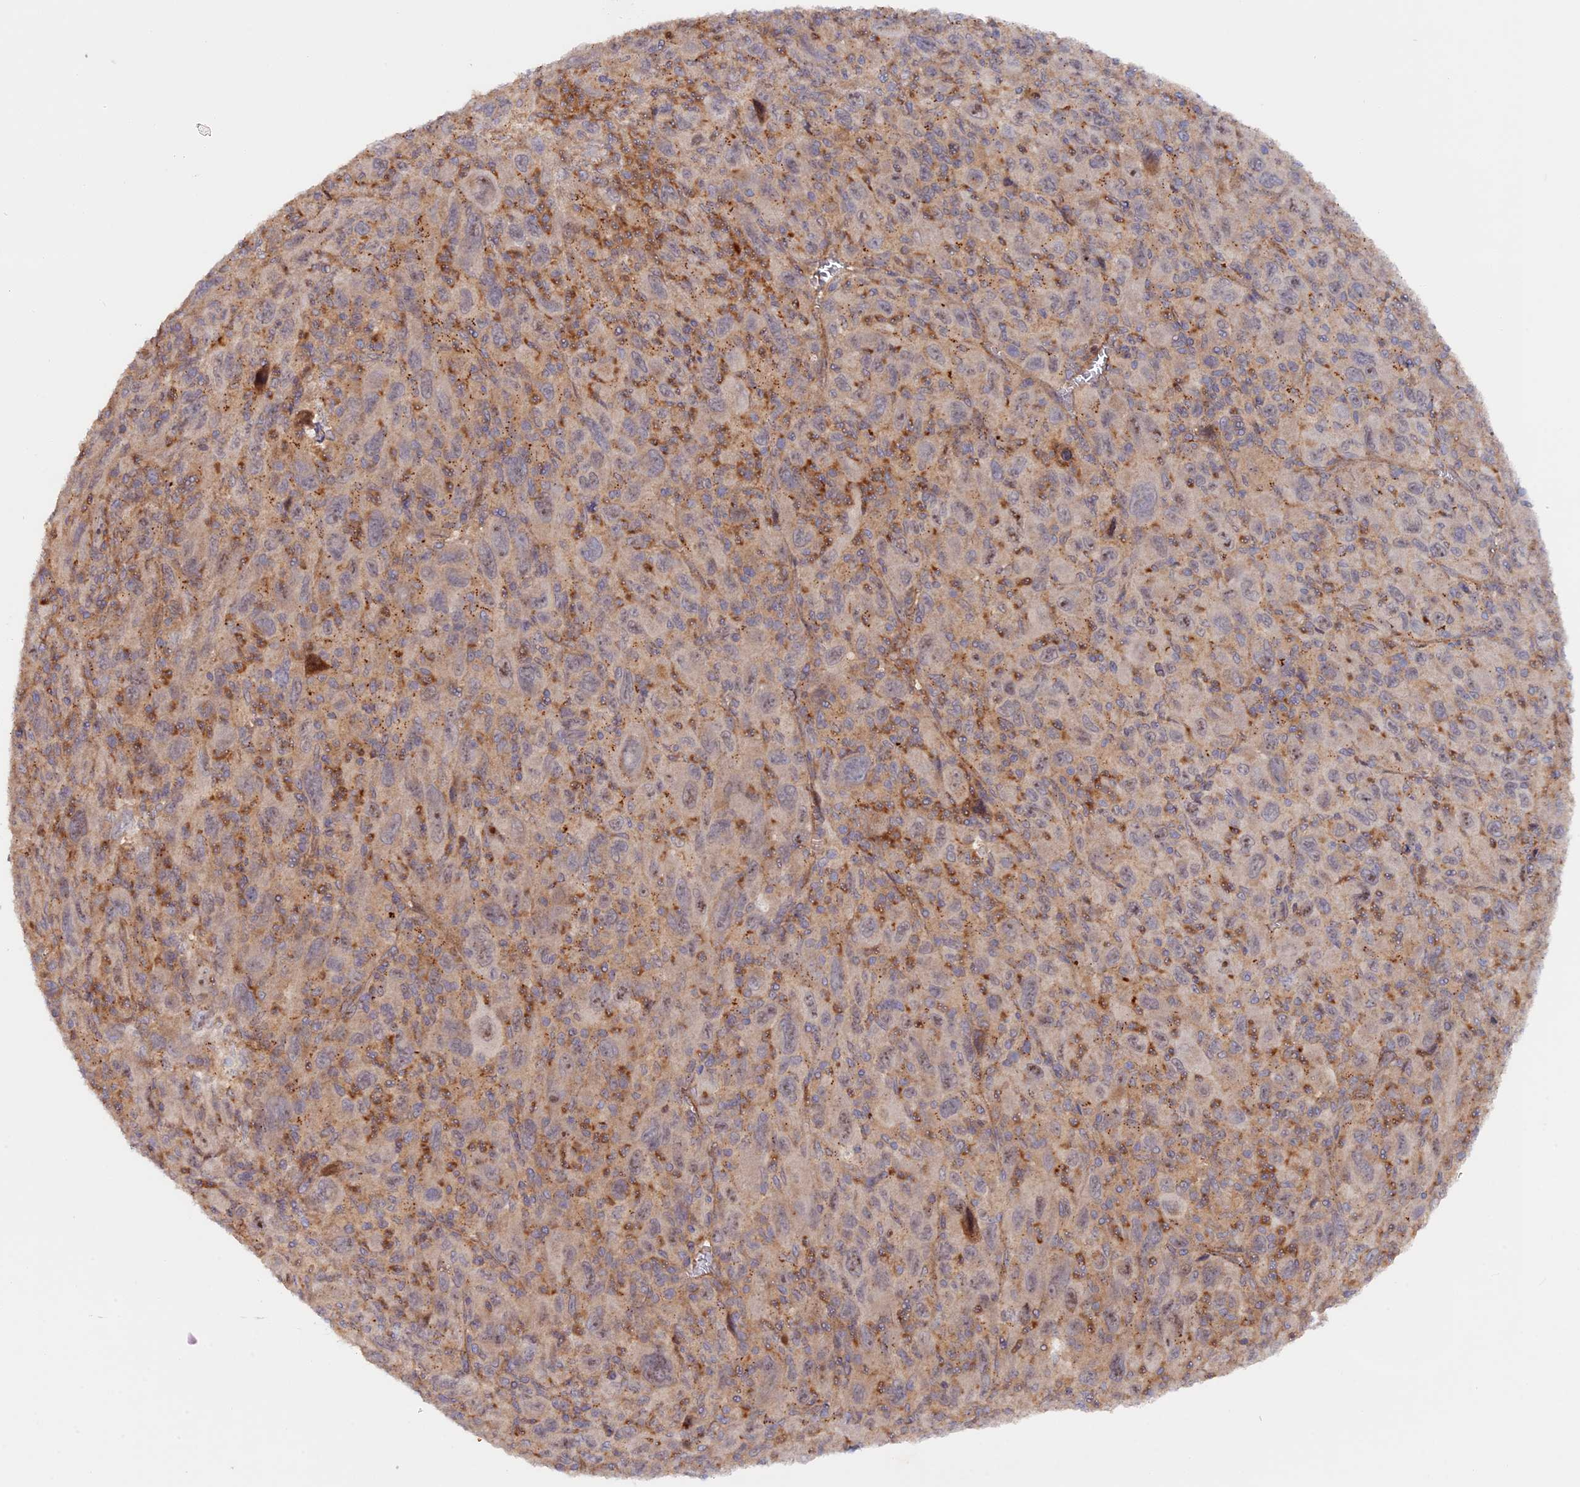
{"staining": {"intensity": "negative", "quantity": "none", "location": "none"}, "tissue": "melanoma", "cell_type": "Tumor cells", "image_type": "cancer", "snomed": [{"axis": "morphology", "description": "Malignant melanoma, Metastatic site"}, {"axis": "topography", "description": "Skin"}], "caption": "This is an IHC histopathology image of human melanoma. There is no staining in tumor cells.", "gene": "FERMT1", "patient": {"sex": "female", "age": 56}}